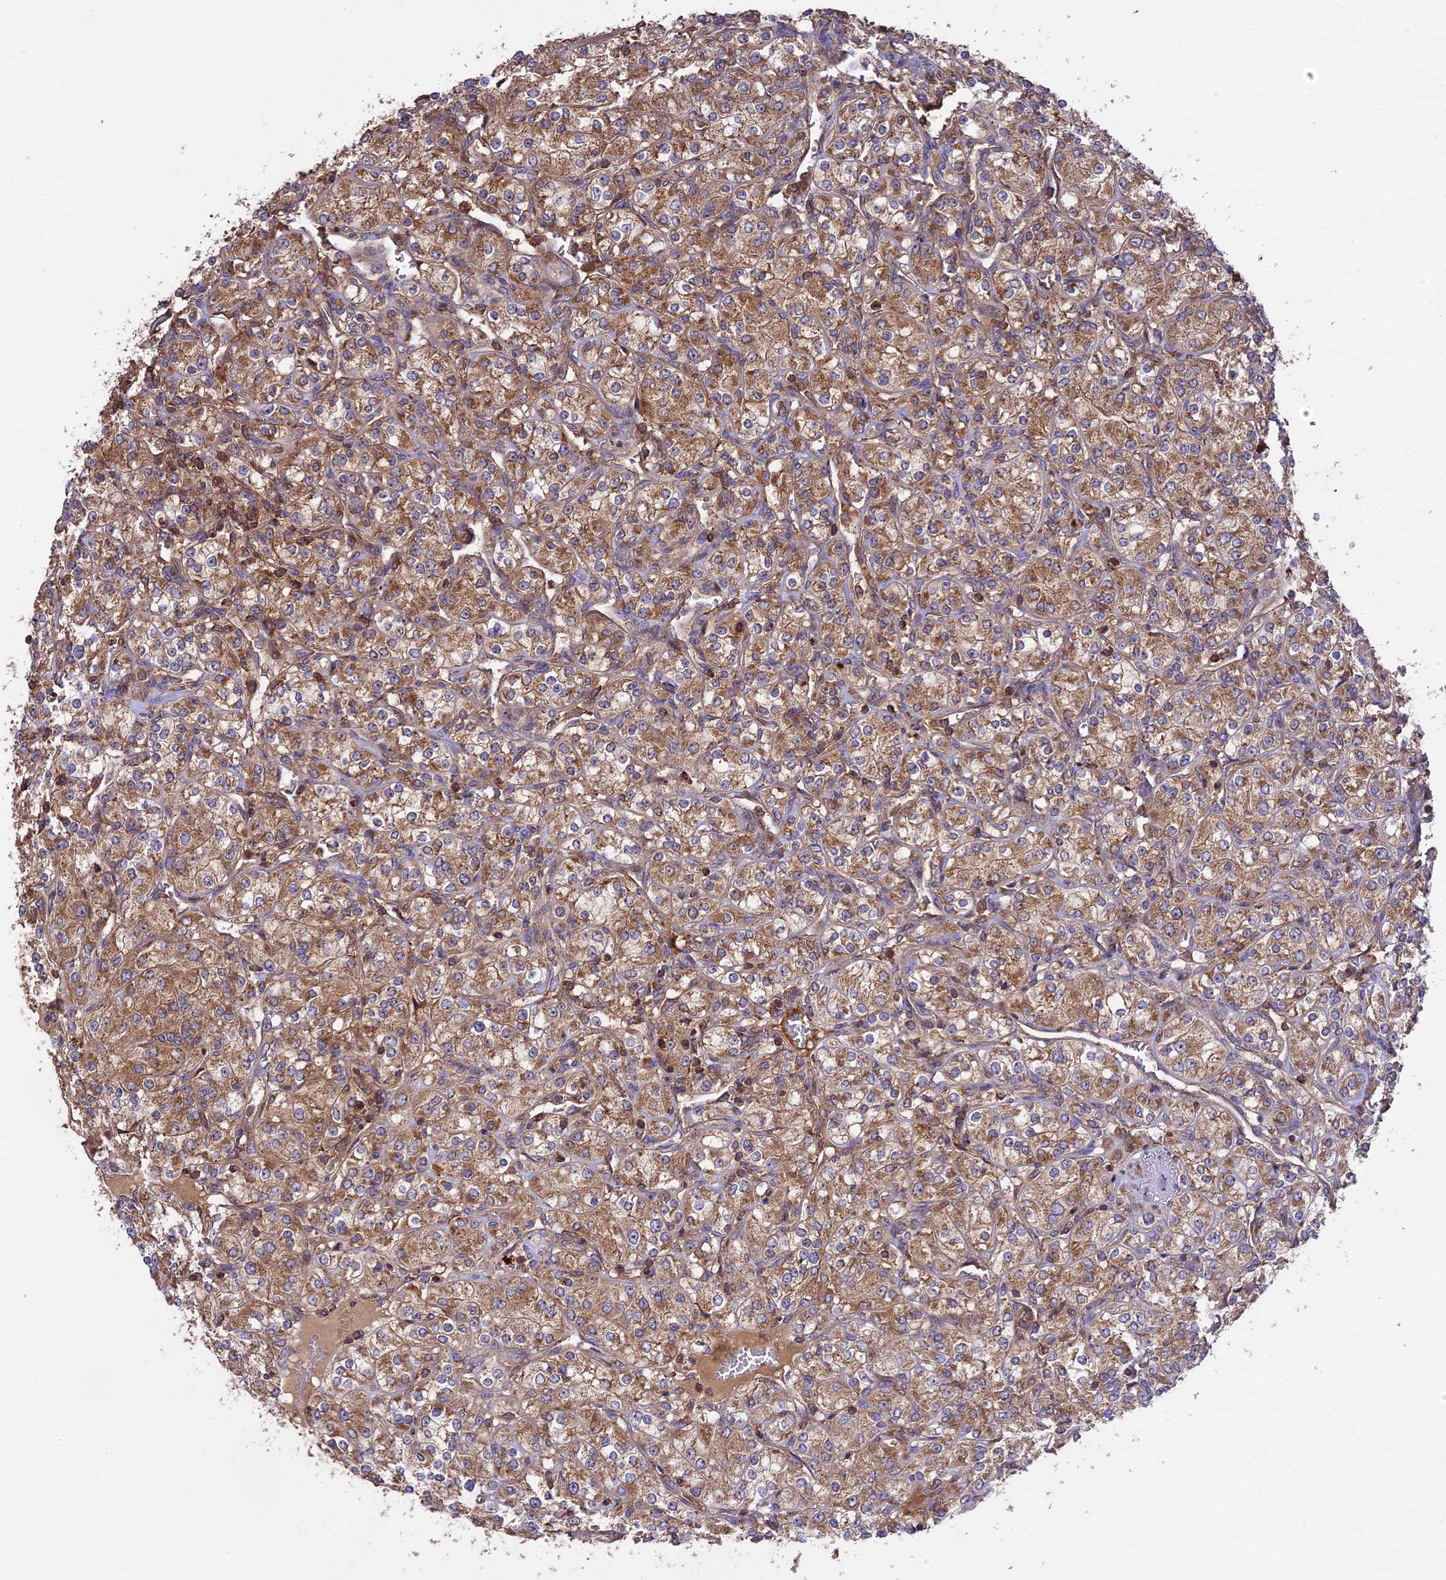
{"staining": {"intensity": "moderate", "quantity": ">75%", "location": "cytoplasmic/membranous"}, "tissue": "renal cancer", "cell_type": "Tumor cells", "image_type": "cancer", "snomed": [{"axis": "morphology", "description": "Adenocarcinoma, NOS"}, {"axis": "topography", "description": "Kidney"}], "caption": "Immunohistochemical staining of human renal cancer (adenocarcinoma) demonstrates moderate cytoplasmic/membranous protein positivity in about >75% of tumor cells.", "gene": "NUDT8", "patient": {"sex": "male", "age": 77}}